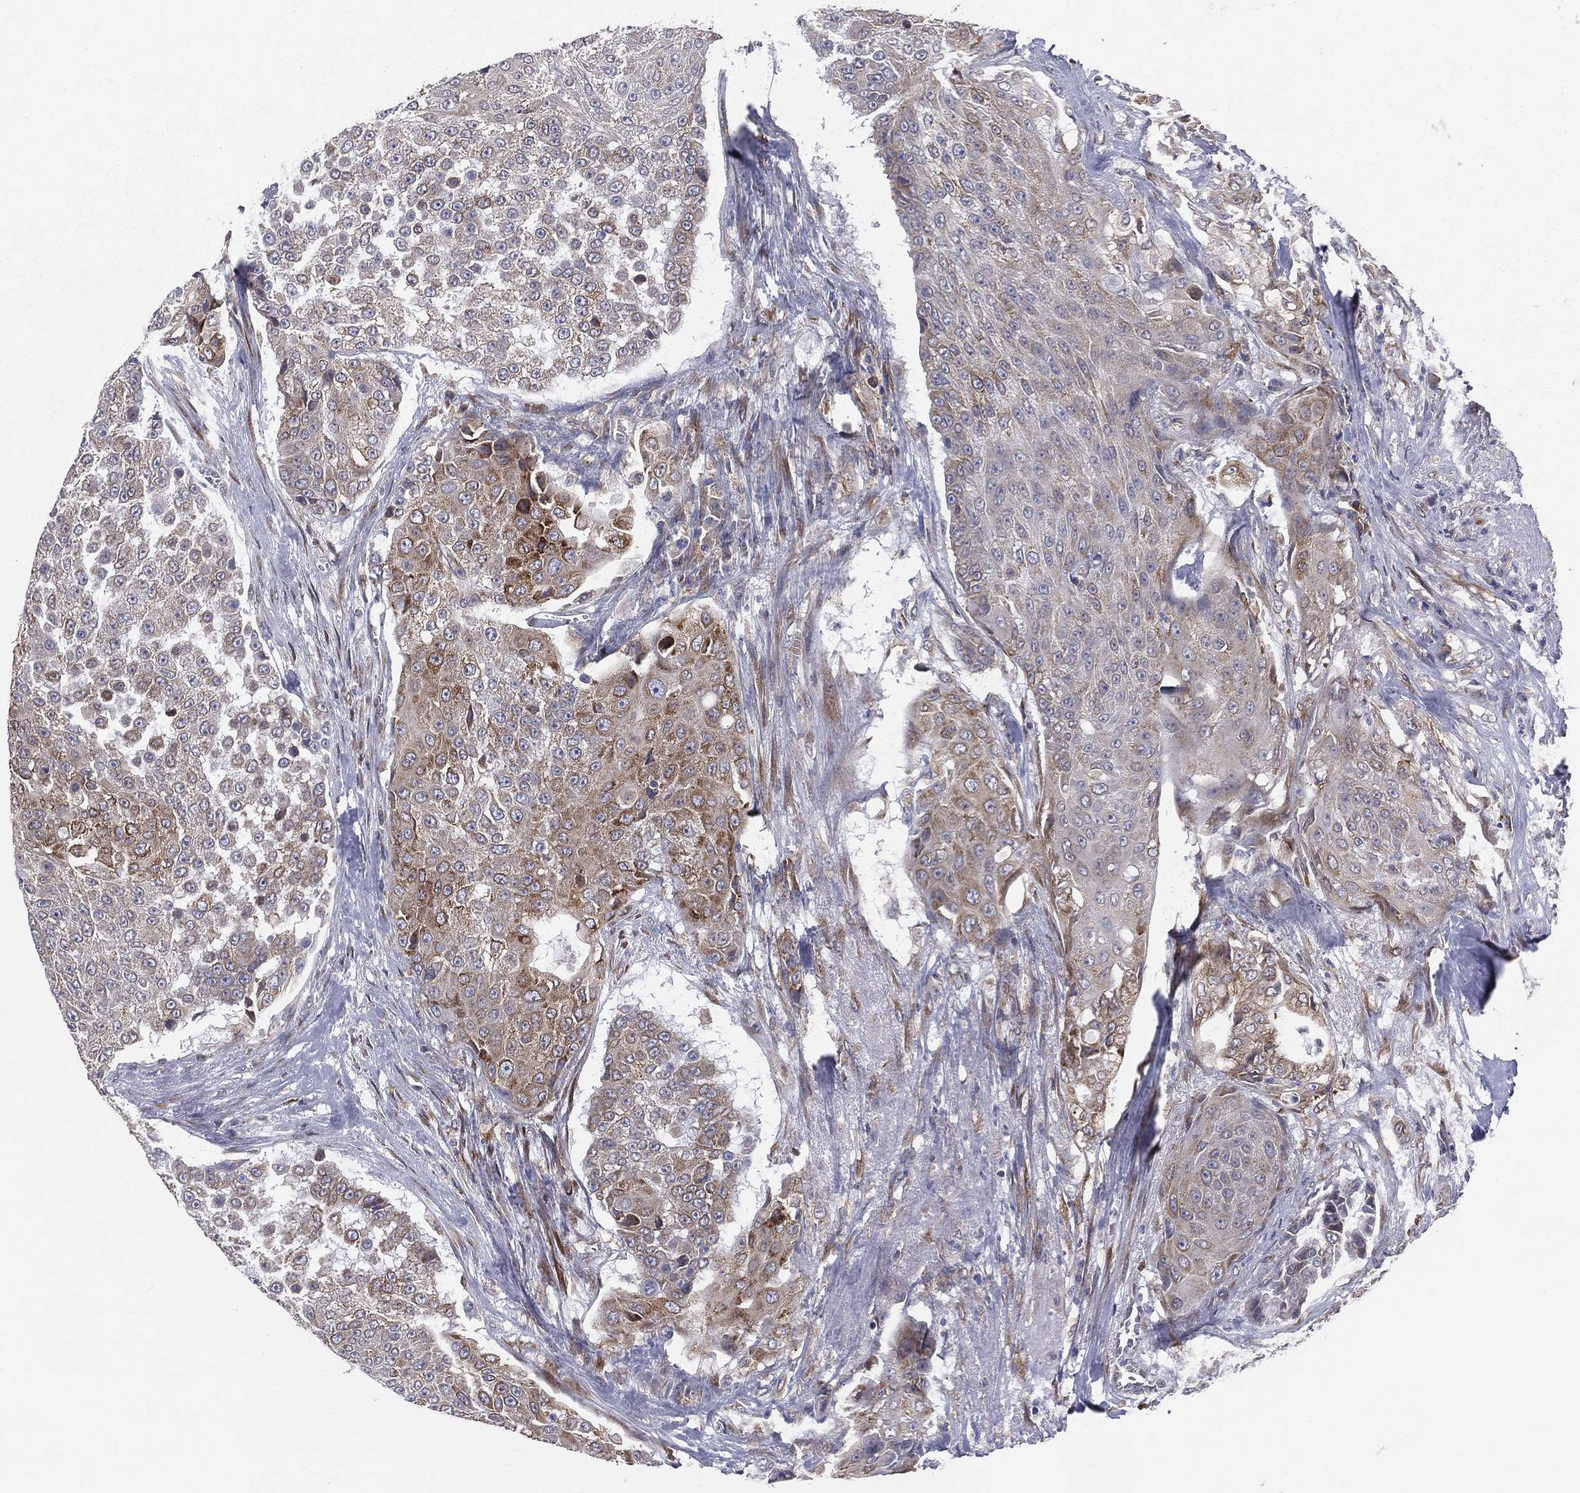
{"staining": {"intensity": "moderate", "quantity": "<25%", "location": "cytoplasmic/membranous"}, "tissue": "urothelial cancer", "cell_type": "Tumor cells", "image_type": "cancer", "snomed": [{"axis": "morphology", "description": "Urothelial carcinoma, High grade"}, {"axis": "topography", "description": "Urinary bladder"}], "caption": "A low amount of moderate cytoplasmic/membranous positivity is appreciated in about <25% of tumor cells in urothelial cancer tissue.", "gene": "PGRMC1", "patient": {"sex": "female", "age": 63}}